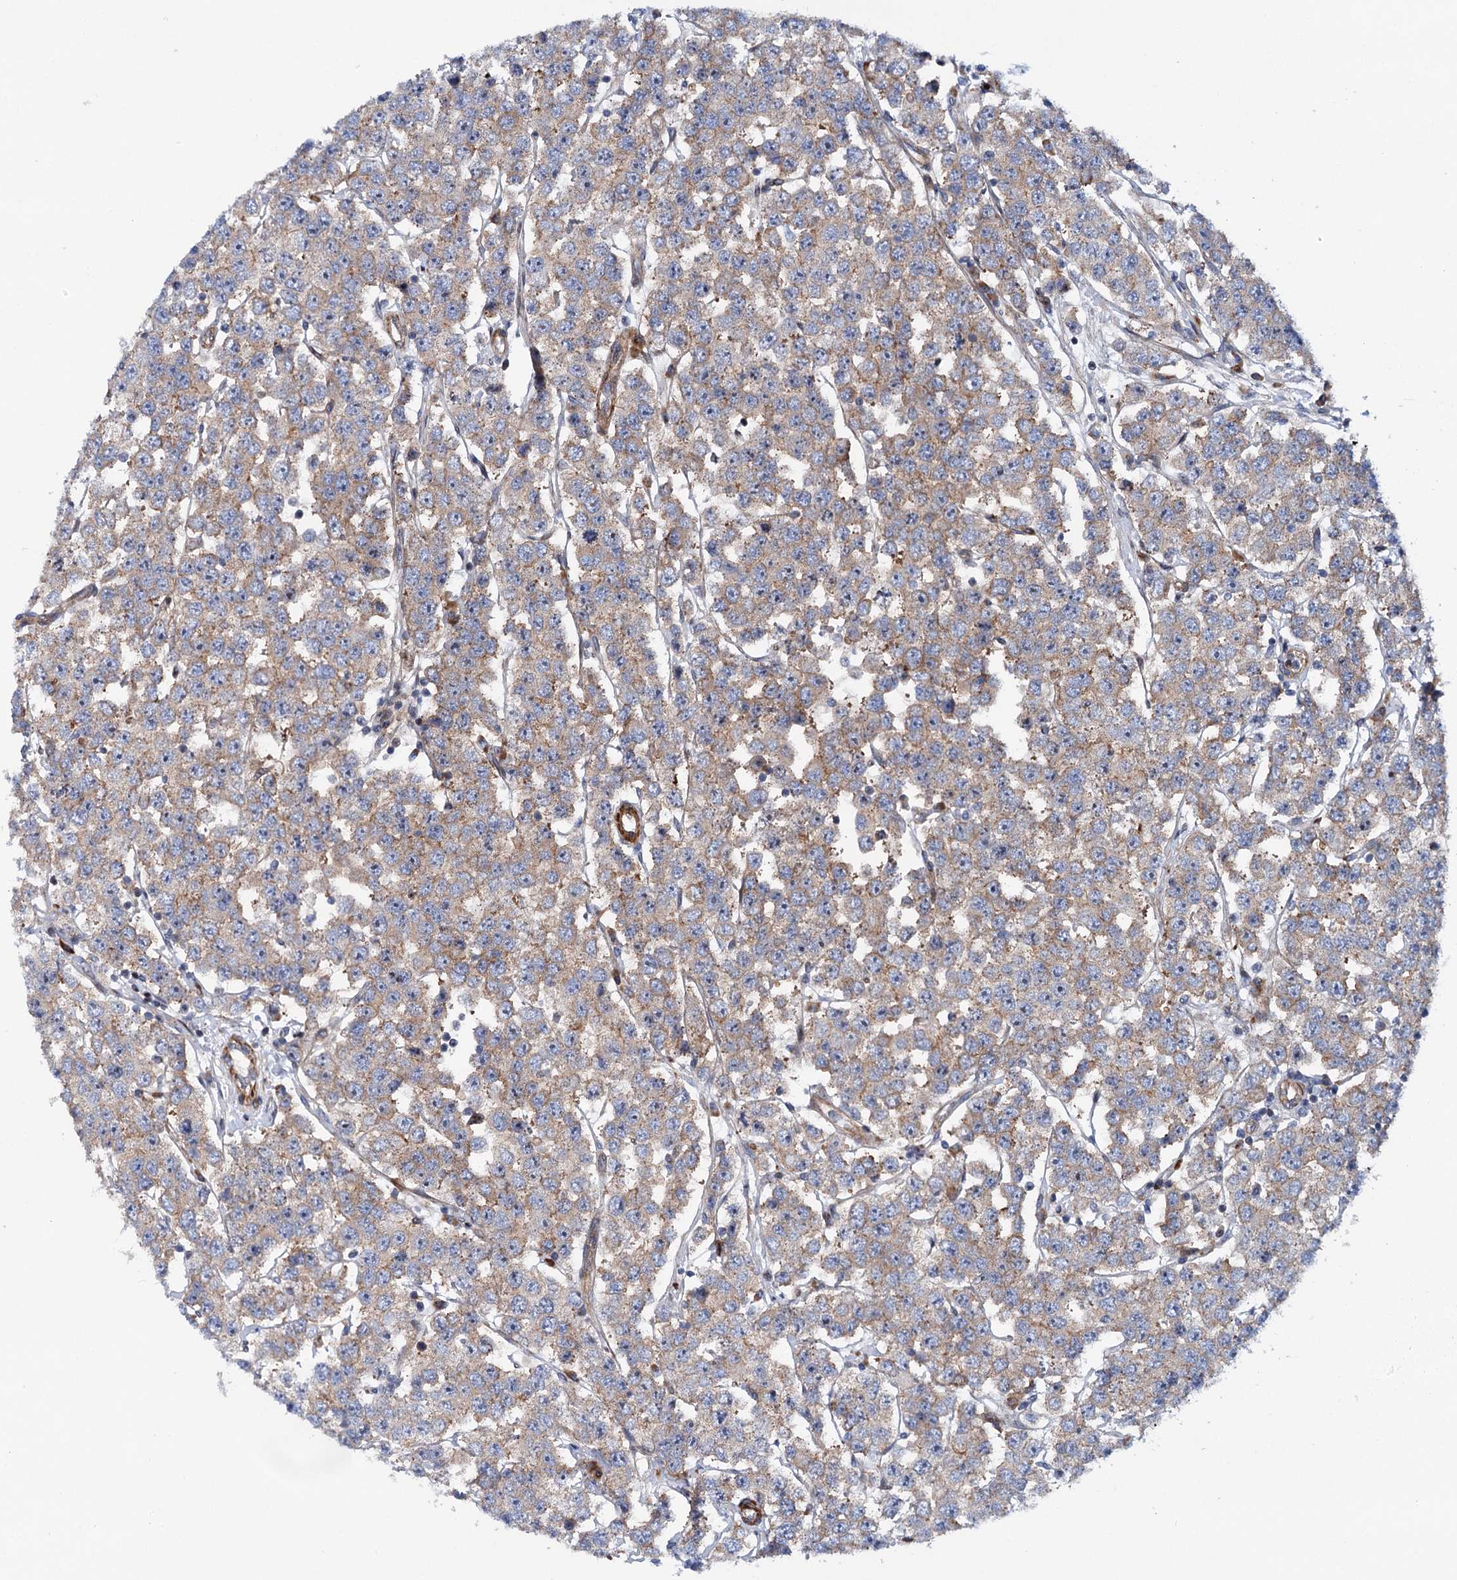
{"staining": {"intensity": "weak", "quantity": ">75%", "location": "cytoplasmic/membranous"}, "tissue": "testis cancer", "cell_type": "Tumor cells", "image_type": "cancer", "snomed": [{"axis": "morphology", "description": "Seminoma, NOS"}, {"axis": "topography", "description": "Testis"}], "caption": "This is an image of IHC staining of testis seminoma, which shows weak positivity in the cytoplasmic/membranous of tumor cells.", "gene": "THAP9", "patient": {"sex": "male", "age": 28}}